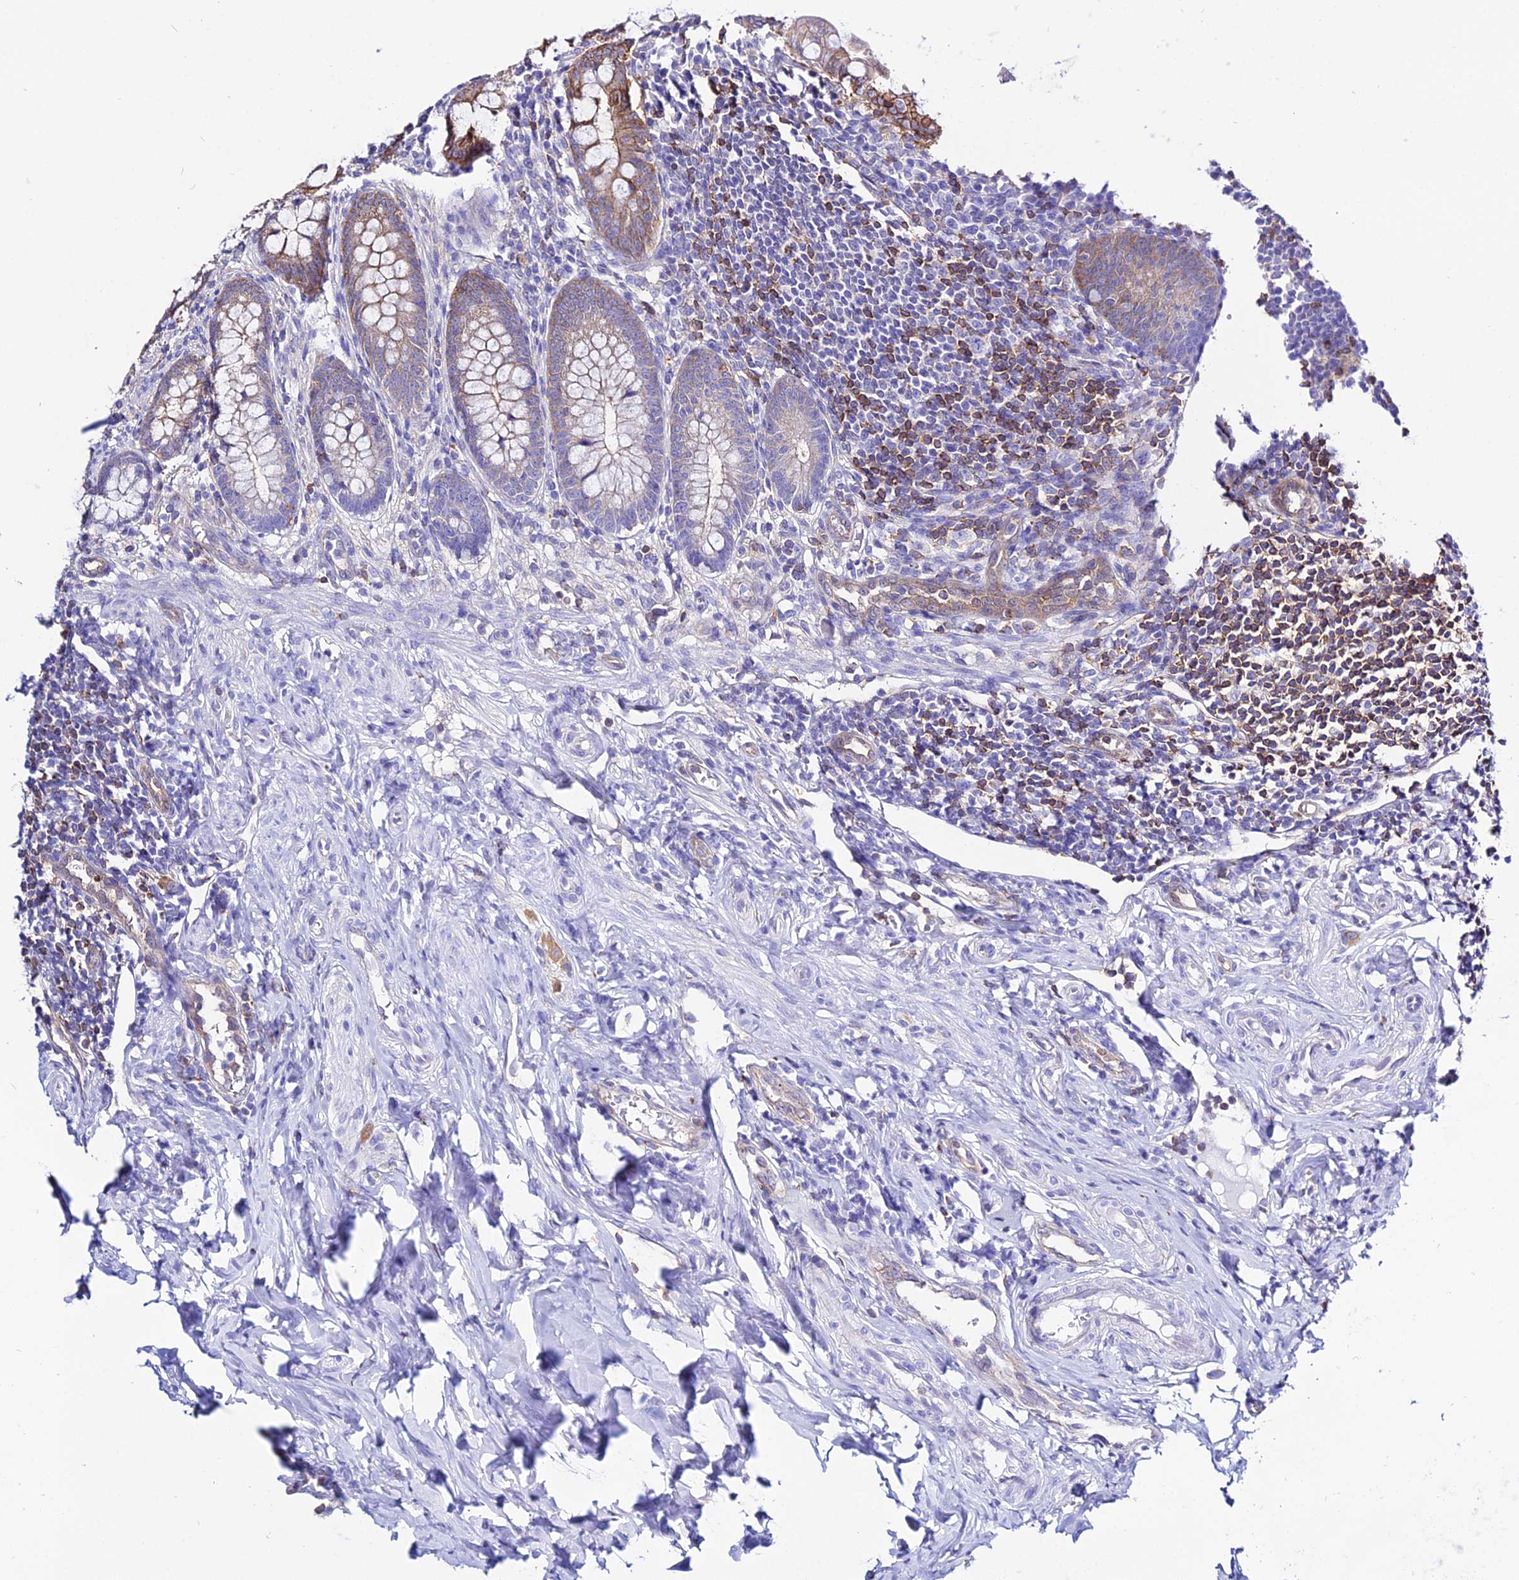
{"staining": {"intensity": "moderate", "quantity": "25%-75%", "location": "cytoplasmic/membranous"}, "tissue": "appendix", "cell_type": "Glandular cells", "image_type": "normal", "snomed": [{"axis": "morphology", "description": "Normal tissue, NOS"}, {"axis": "topography", "description": "Appendix"}], "caption": "Immunohistochemistry micrograph of unremarkable appendix stained for a protein (brown), which exhibits medium levels of moderate cytoplasmic/membranous positivity in about 25%-75% of glandular cells.", "gene": "S100A16", "patient": {"sex": "female", "age": 33}}